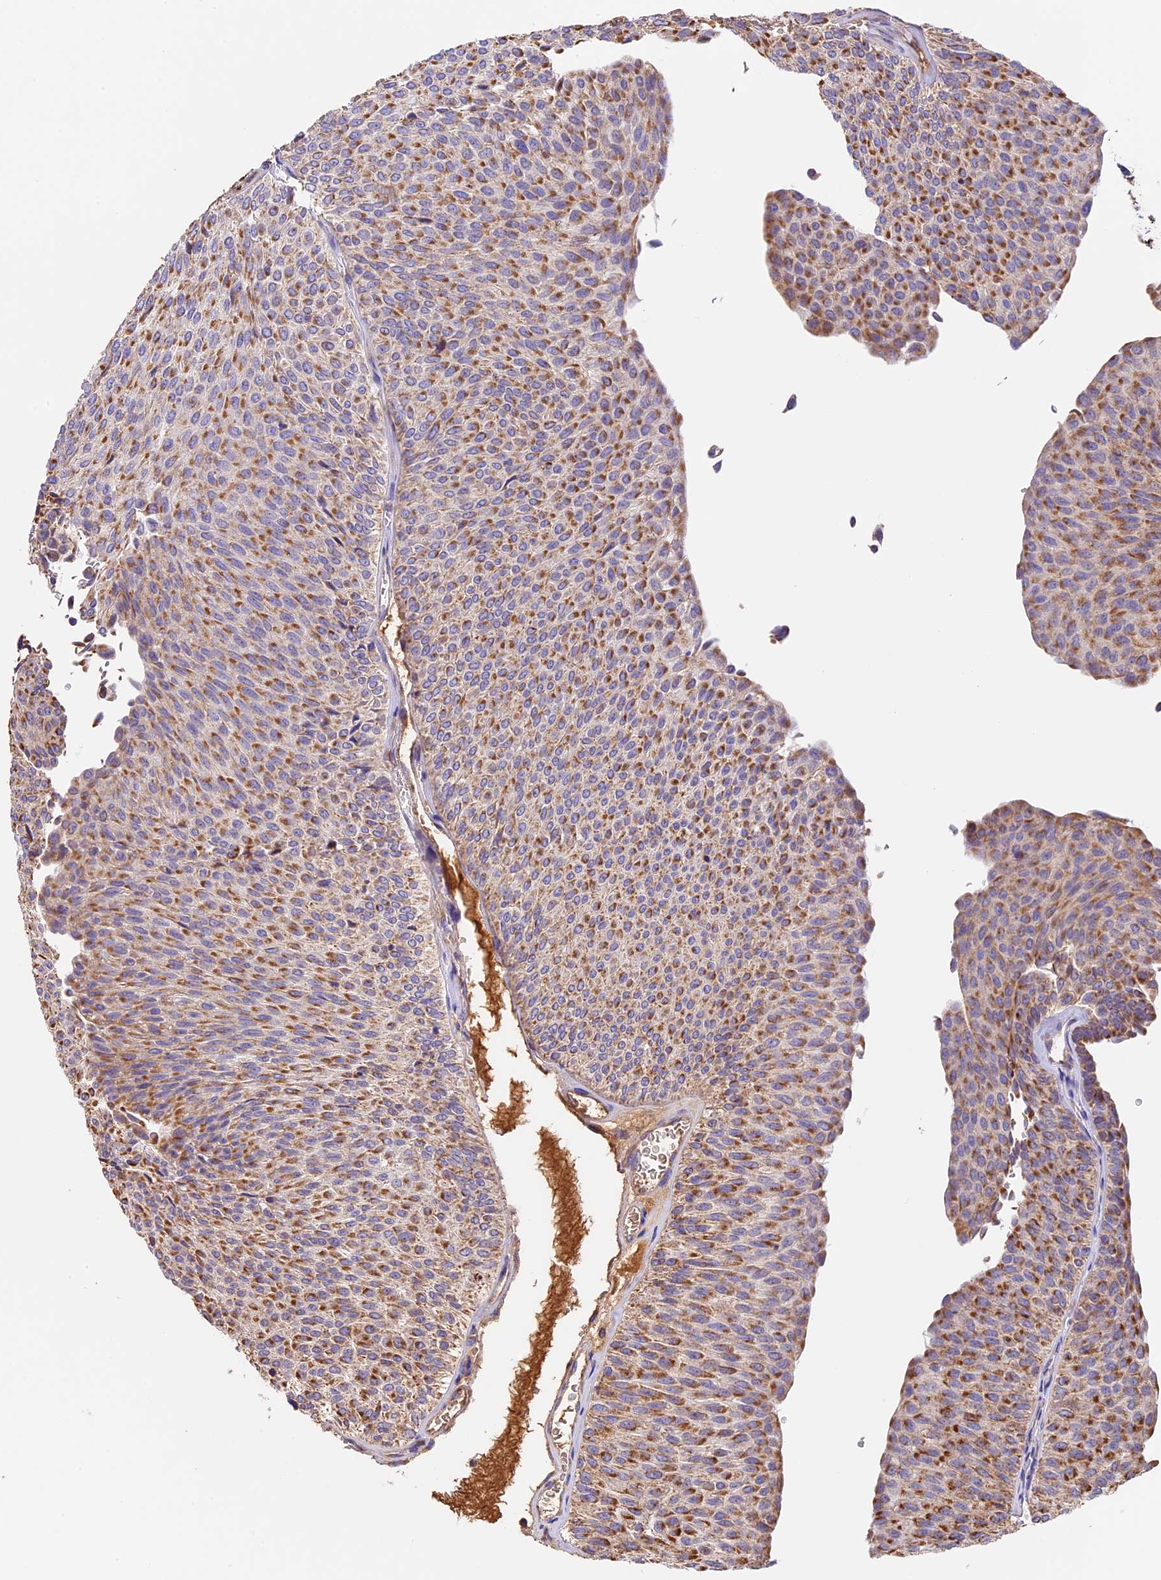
{"staining": {"intensity": "moderate", "quantity": ">75%", "location": "cytoplasmic/membranous"}, "tissue": "urothelial cancer", "cell_type": "Tumor cells", "image_type": "cancer", "snomed": [{"axis": "morphology", "description": "Urothelial carcinoma, Low grade"}, {"axis": "topography", "description": "Urinary bladder"}], "caption": "This image shows urothelial carcinoma (low-grade) stained with IHC to label a protein in brown. The cytoplasmic/membranous of tumor cells show moderate positivity for the protein. Nuclei are counter-stained blue.", "gene": "OCEL1", "patient": {"sex": "male", "age": 78}}